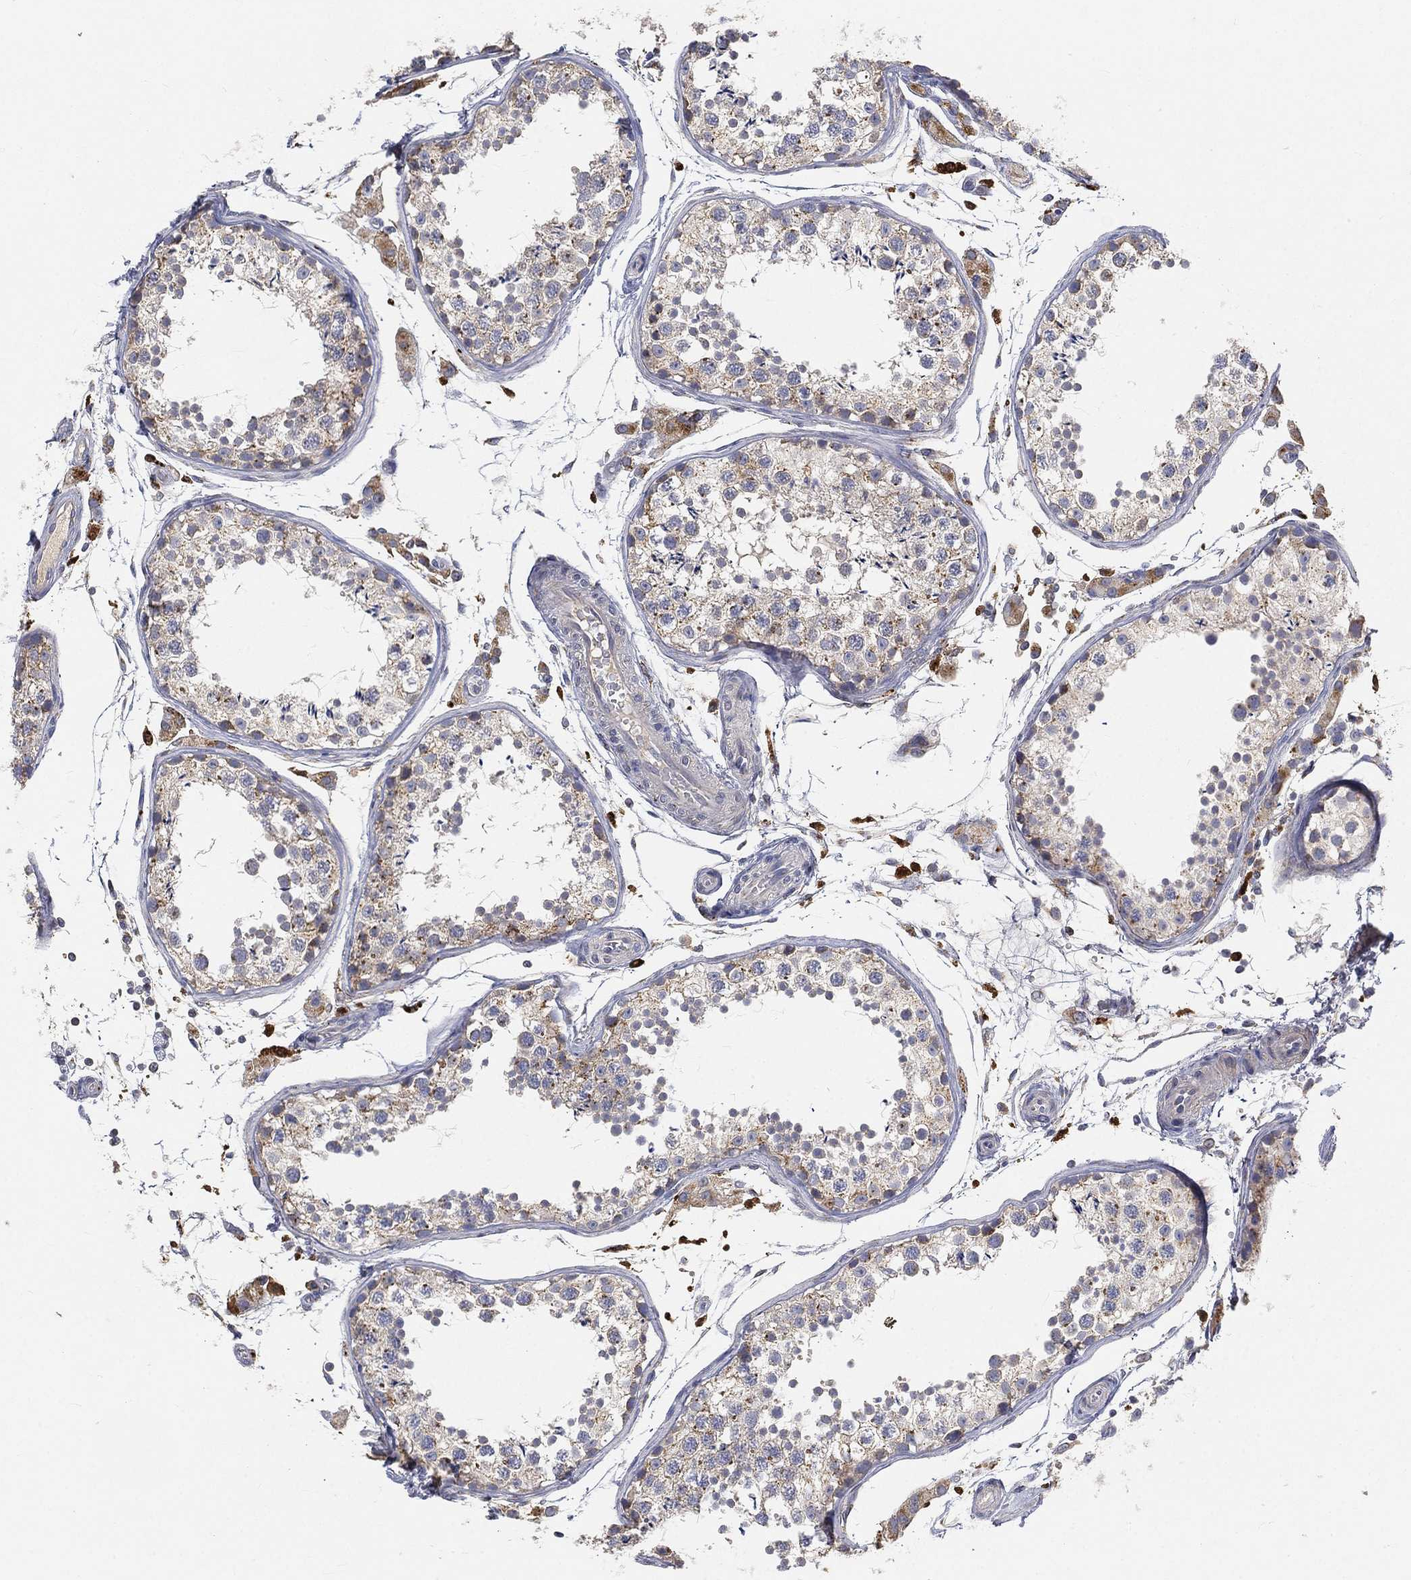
{"staining": {"intensity": "strong", "quantity": "<25%", "location": "cytoplasmic/membranous"}, "tissue": "testis", "cell_type": "Cells in seminiferous ducts", "image_type": "normal", "snomed": [{"axis": "morphology", "description": "Normal tissue, NOS"}, {"axis": "topography", "description": "Testis"}], "caption": "This is an image of IHC staining of benign testis, which shows strong positivity in the cytoplasmic/membranous of cells in seminiferous ducts.", "gene": "CTSL", "patient": {"sex": "male", "age": 29}}